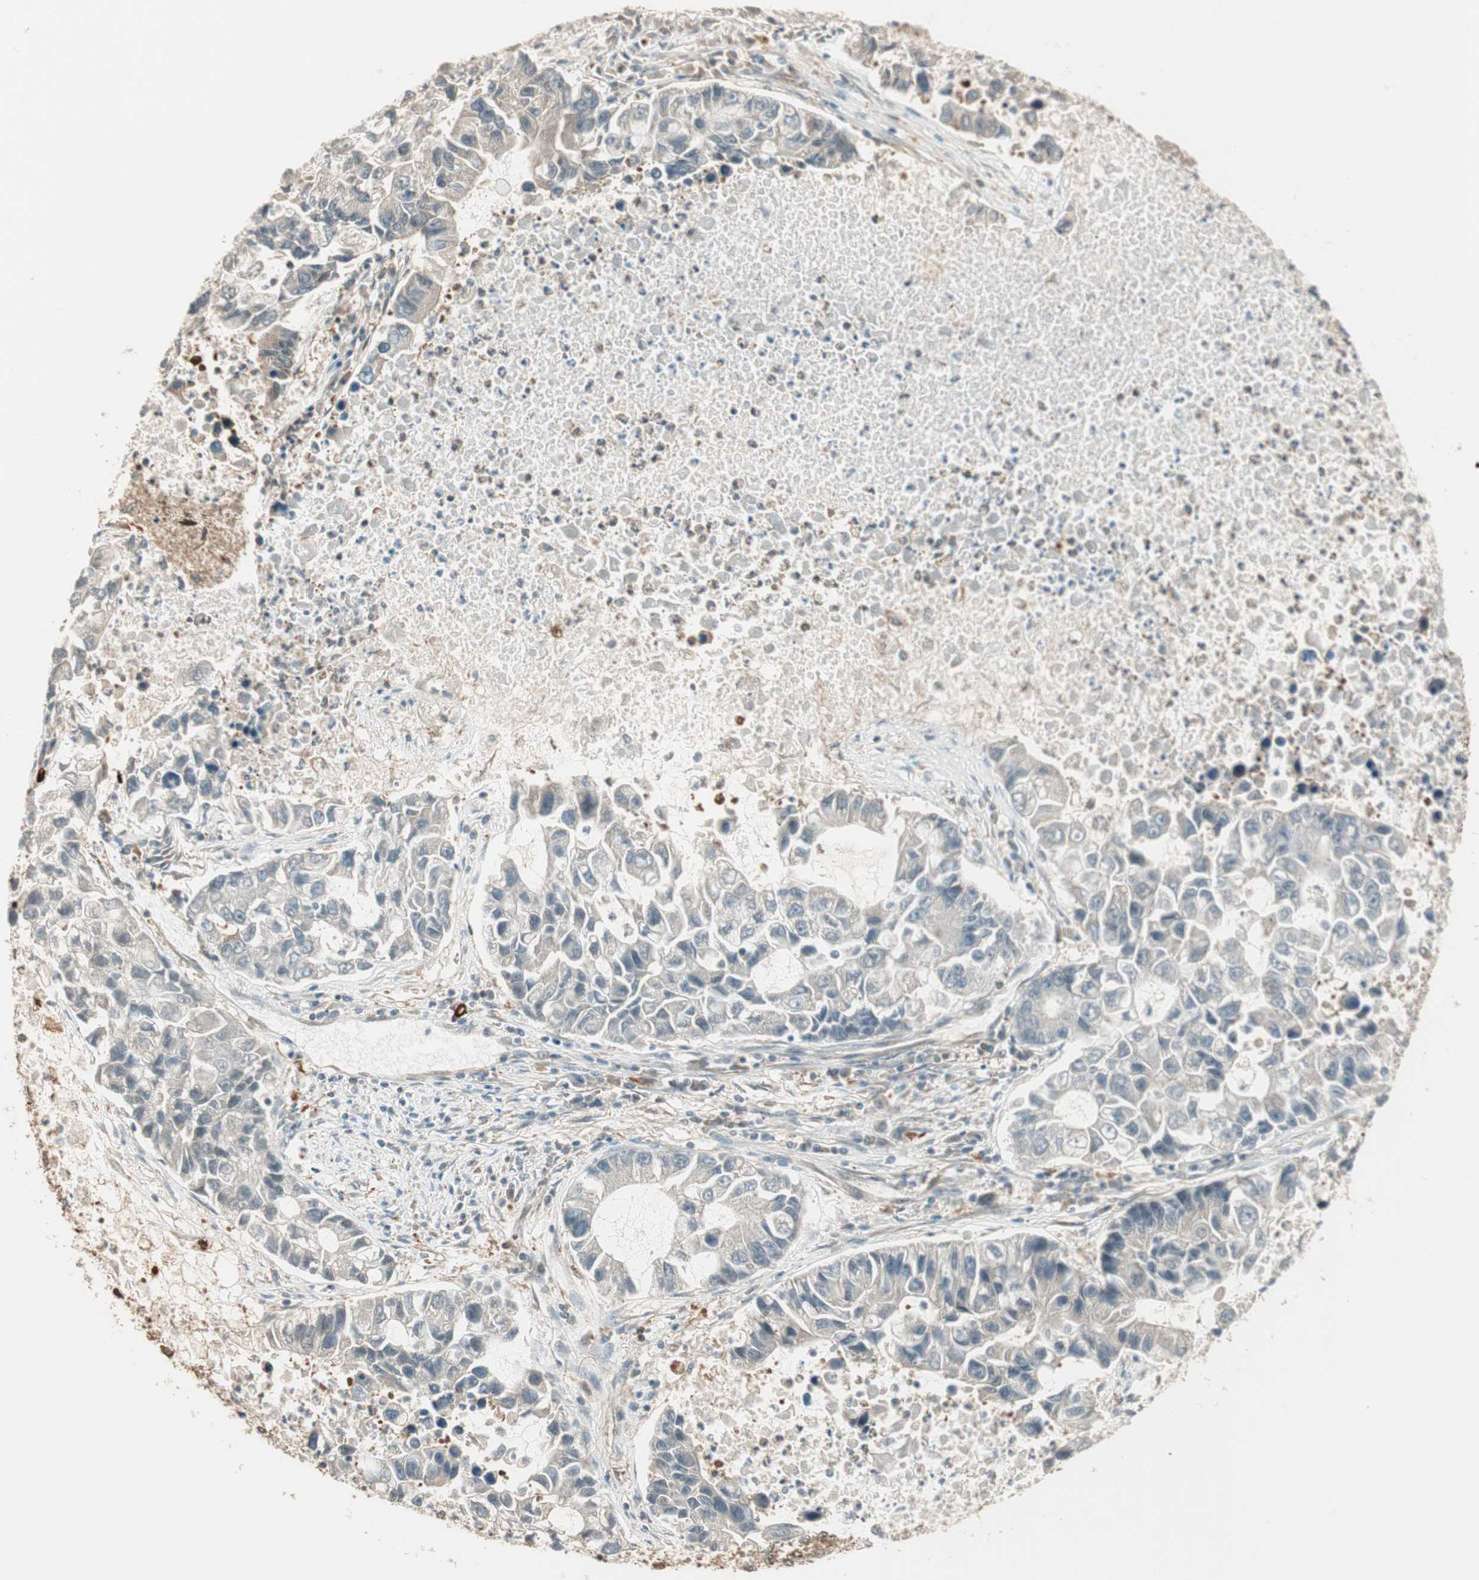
{"staining": {"intensity": "weak", "quantity": "25%-75%", "location": "cytoplasmic/membranous"}, "tissue": "lung cancer", "cell_type": "Tumor cells", "image_type": "cancer", "snomed": [{"axis": "morphology", "description": "Adenocarcinoma, NOS"}, {"axis": "topography", "description": "Lung"}], "caption": "Immunohistochemical staining of human lung cancer displays low levels of weak cytoplasmic/membranous staining in approximately 25%-75% of tumor cells.", "gene": "ZNF443", "patient": {"sex": "female", "age": 51}}